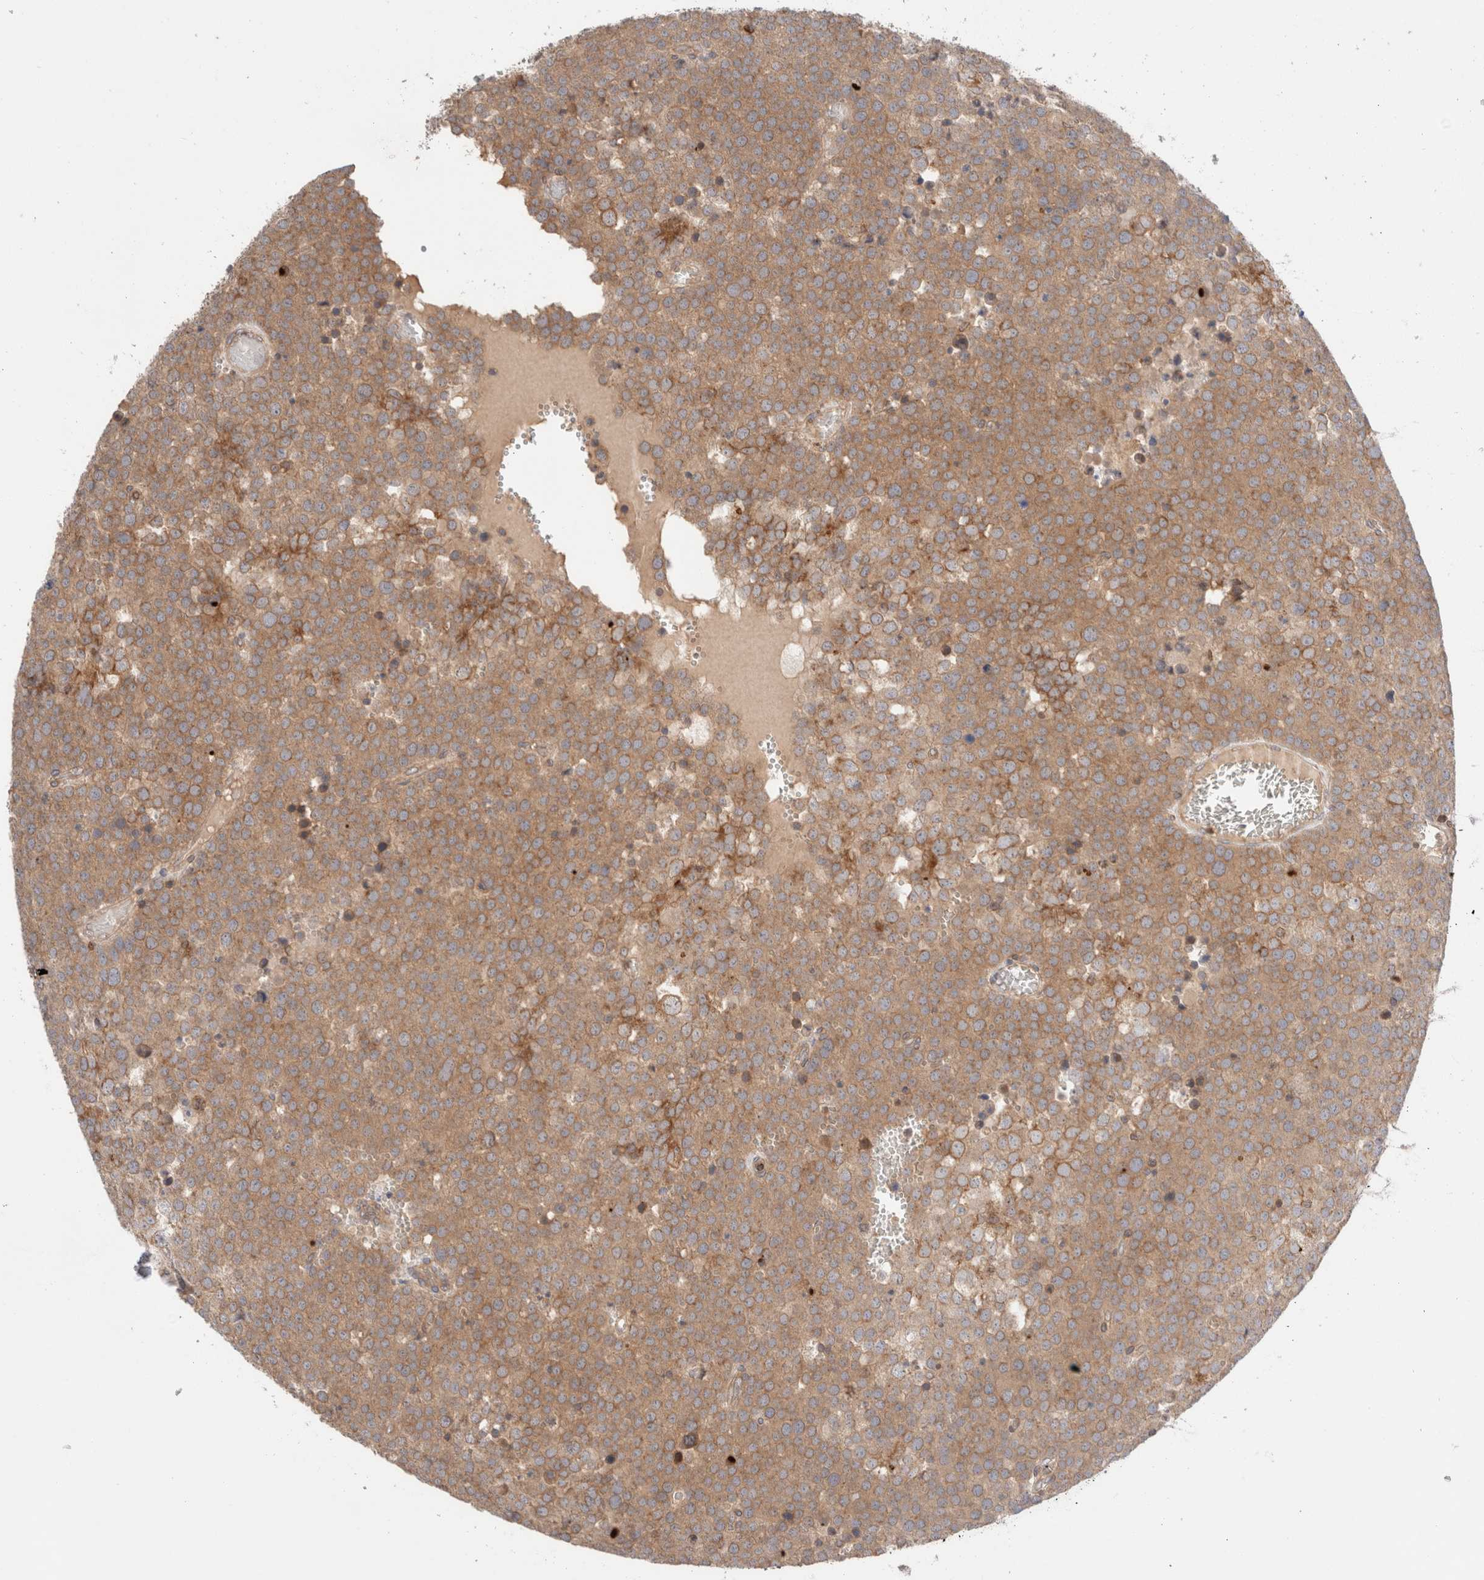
{"staining": {"intensity": "moderate", "quantity": ">75%", "location": "cytoplasmic/membranous"}, "tissue": "testis cancer", "cell_type": "Tumor cells", "image_type": "cancer", "snomed": [{"axis": "morphology", "description": "Seminoma, NOS"}, {"axis": "topography", "description": "Testis"}], "caption": "A medium amount of moderate cytoplasmic/membranous staining is present in about >75% of tumor cells in testis cancer (seminoma) tissue. (Brightfield microscopy of DAB IHC at high magnification).", "gene": "SIKE1", "patient": {"sex": "male", "age": 71}}